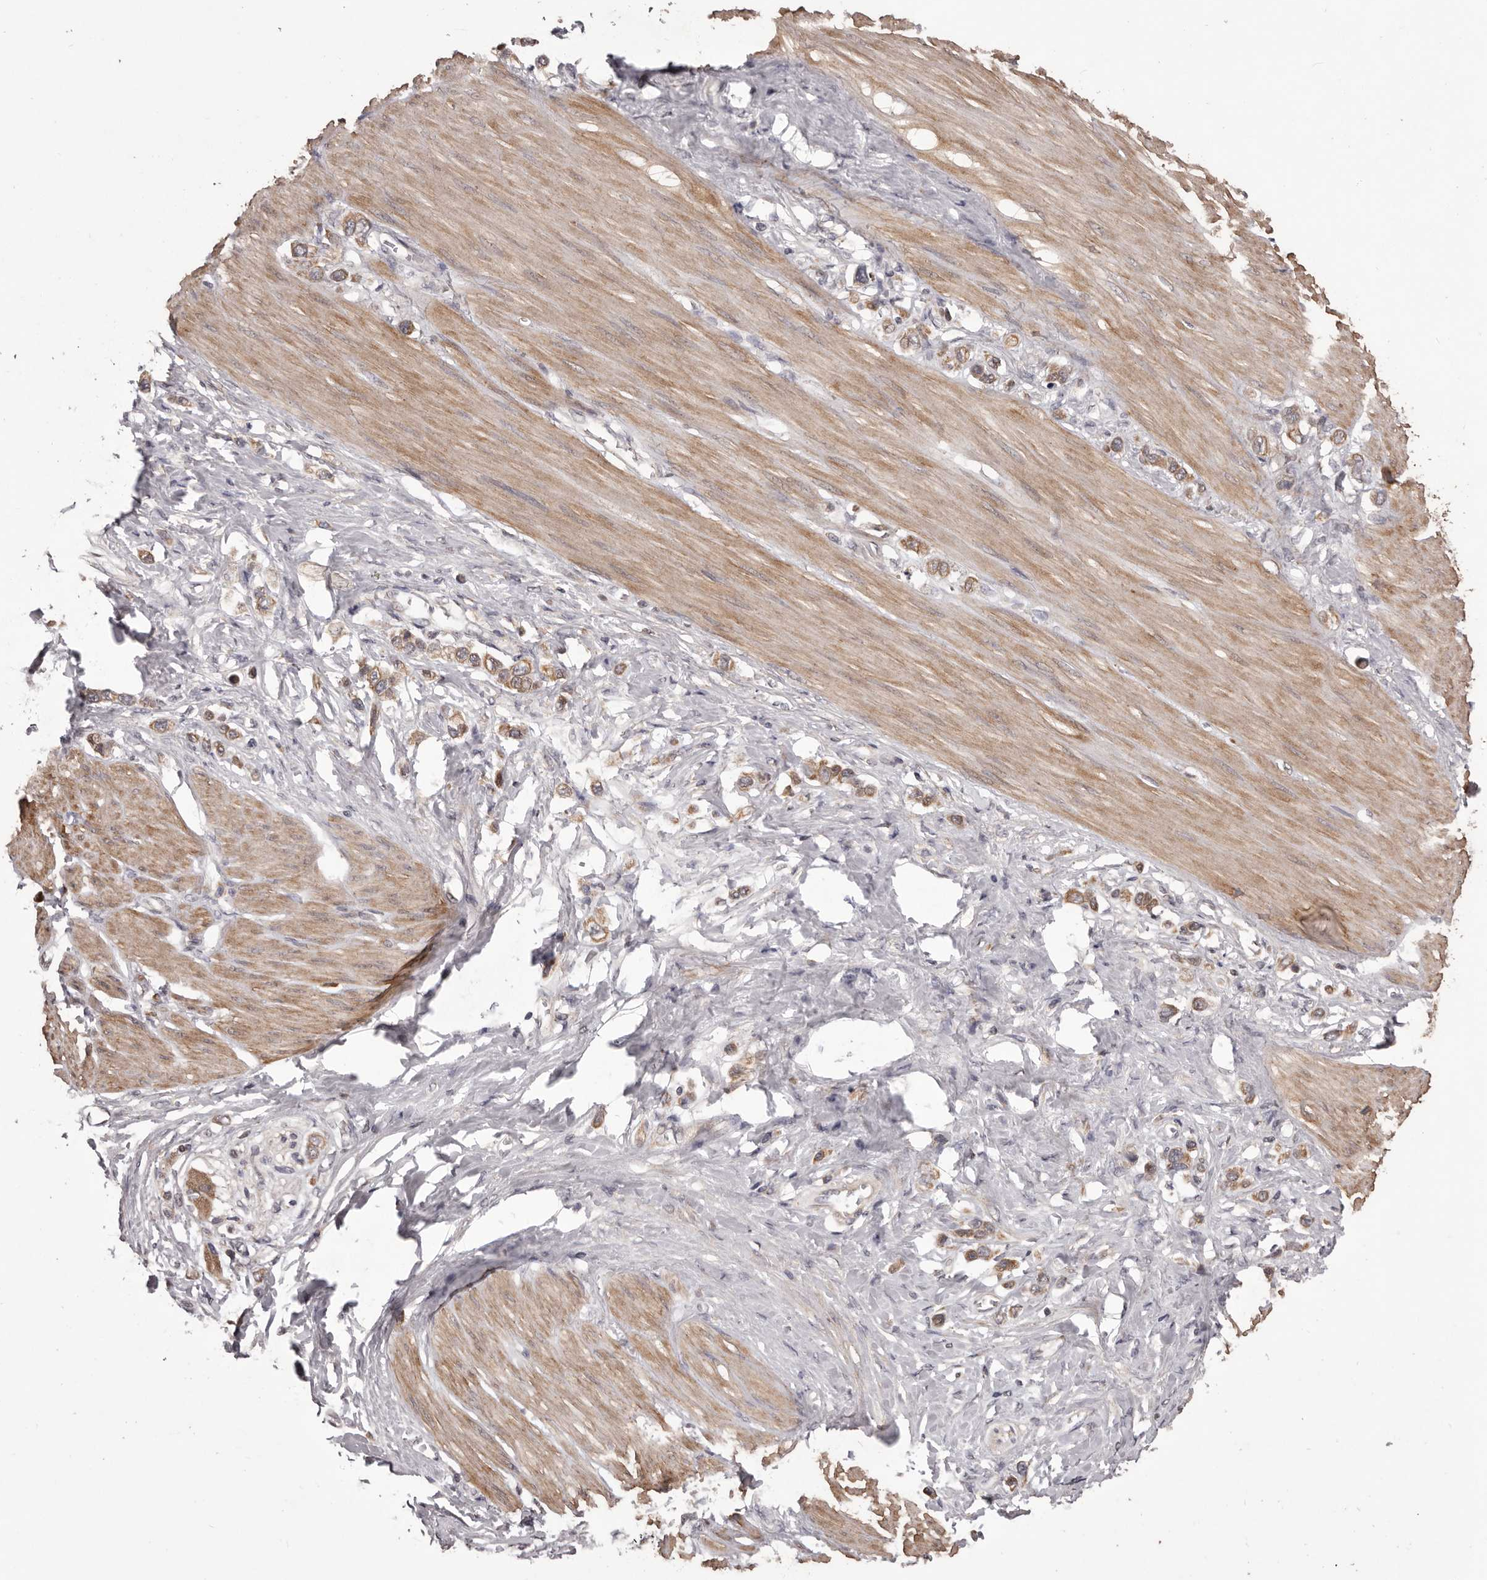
{"staining": {"intensity": "moderate", "quantity": ">75%", "location": "cytoplasmic/membranous"}, "tissue": "stomach cancer", "cell_type": "Tumor cells", "image_type": "cancer", "snomed": [{"axis": "morphology", "description": "Adenocarcinoma, NOS"}, {"axis": "topography", "description": "Stomach"}], "caption": "A brown stain highlights moderate cytoplasmic/membranous staining of a protein in stomach cancer tumor cells.", "gene": "CELF3", "patient": {"sex": "female", "age": 65}}